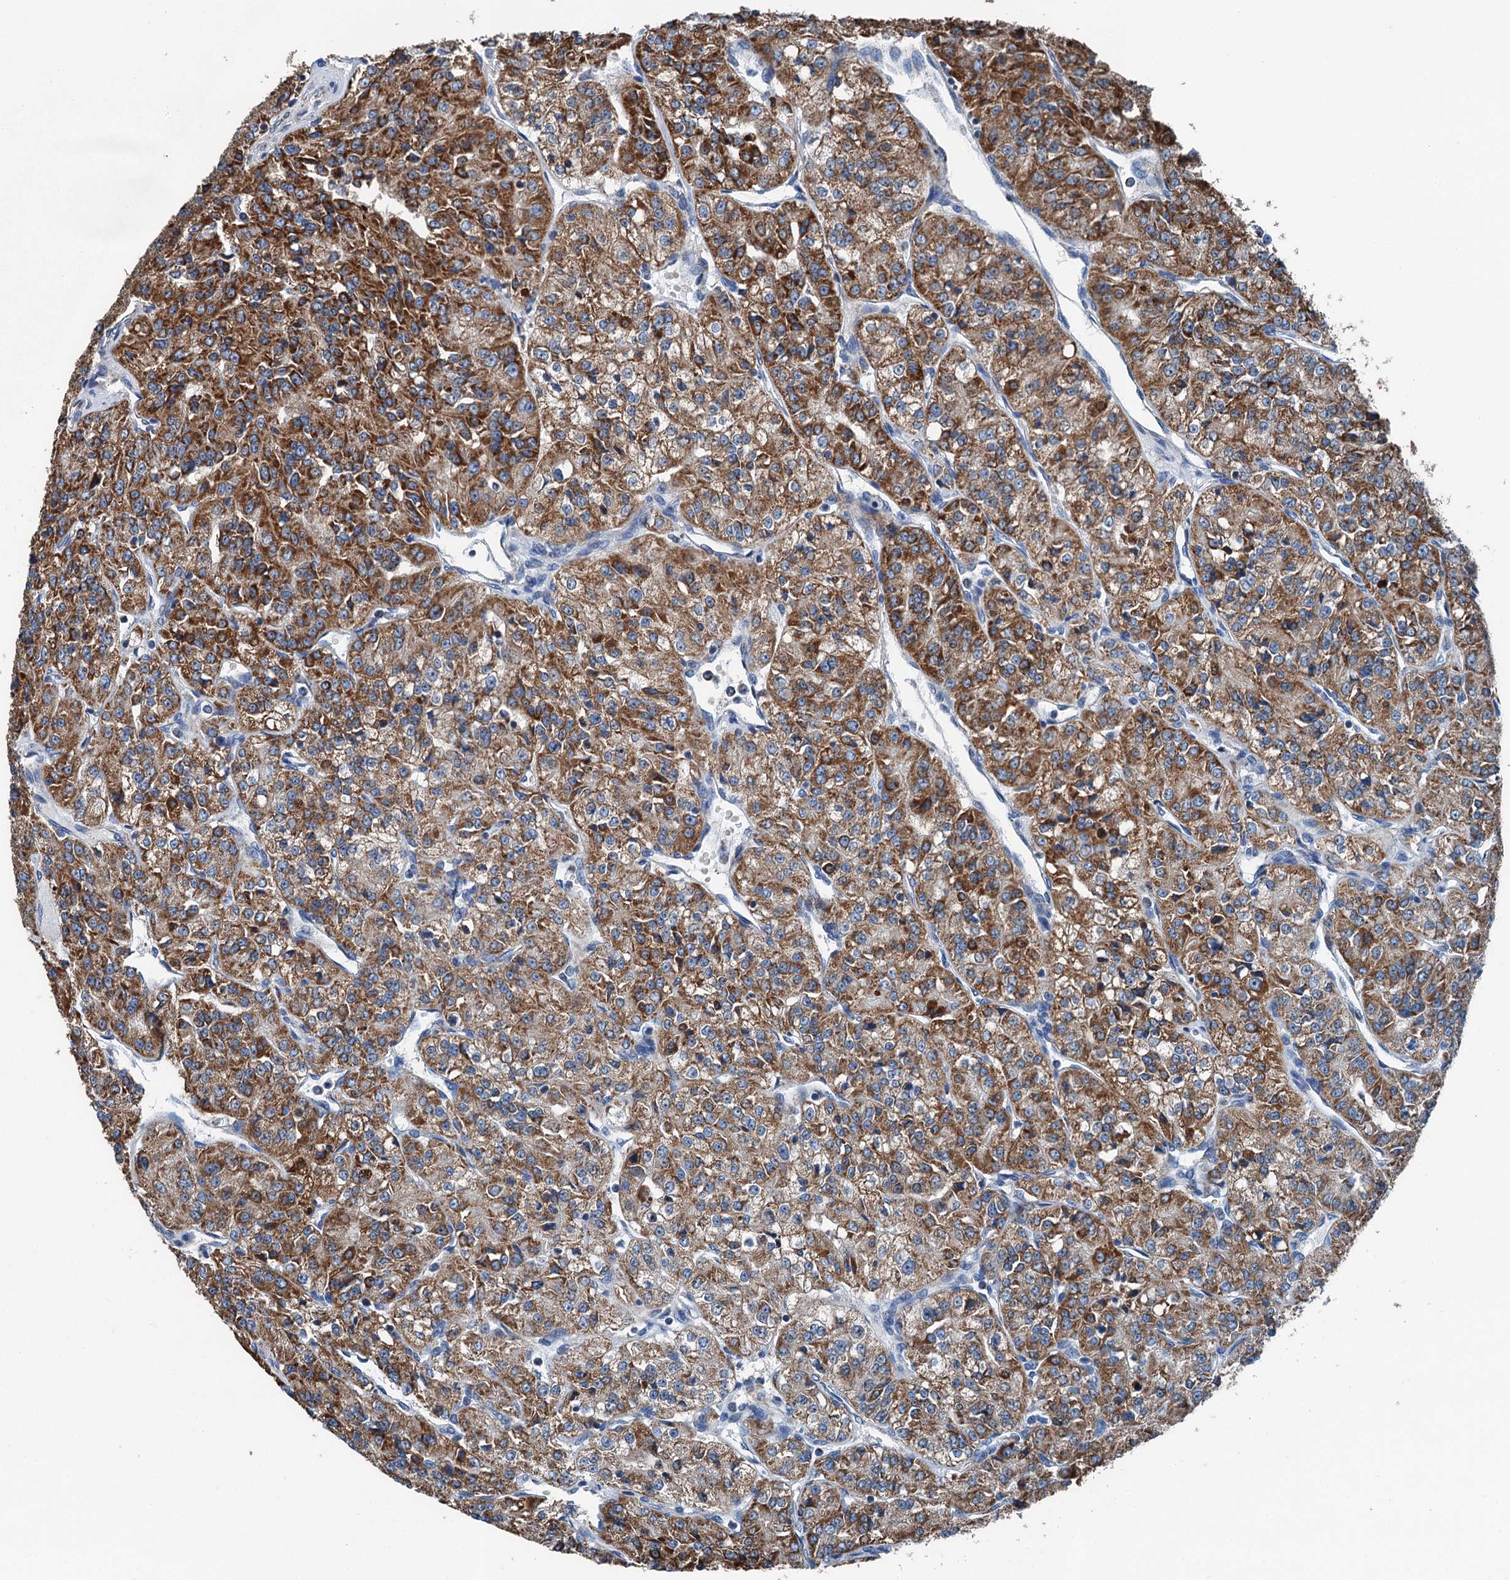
{"staining": {"intensity": "strong", "quantity": ">75%", "location": "cytoplasmic/membranous"}, "tissue": "renal cancer", "cell_type": "Tumor cells", "image_type": "cancer", "snomed": [{"axis": "morphology", "description": "Adenocarcinoma, NOS"}, {"axis": "topography", "description": "Kidney"}], "caption": "Adenocarcinoma (renal) stained for a protein exhibits strong cytoplasmic/membranous positivity in tumor cells.", "gene": "TRPT1", "patient": {"sex": "female", "age": 63}}